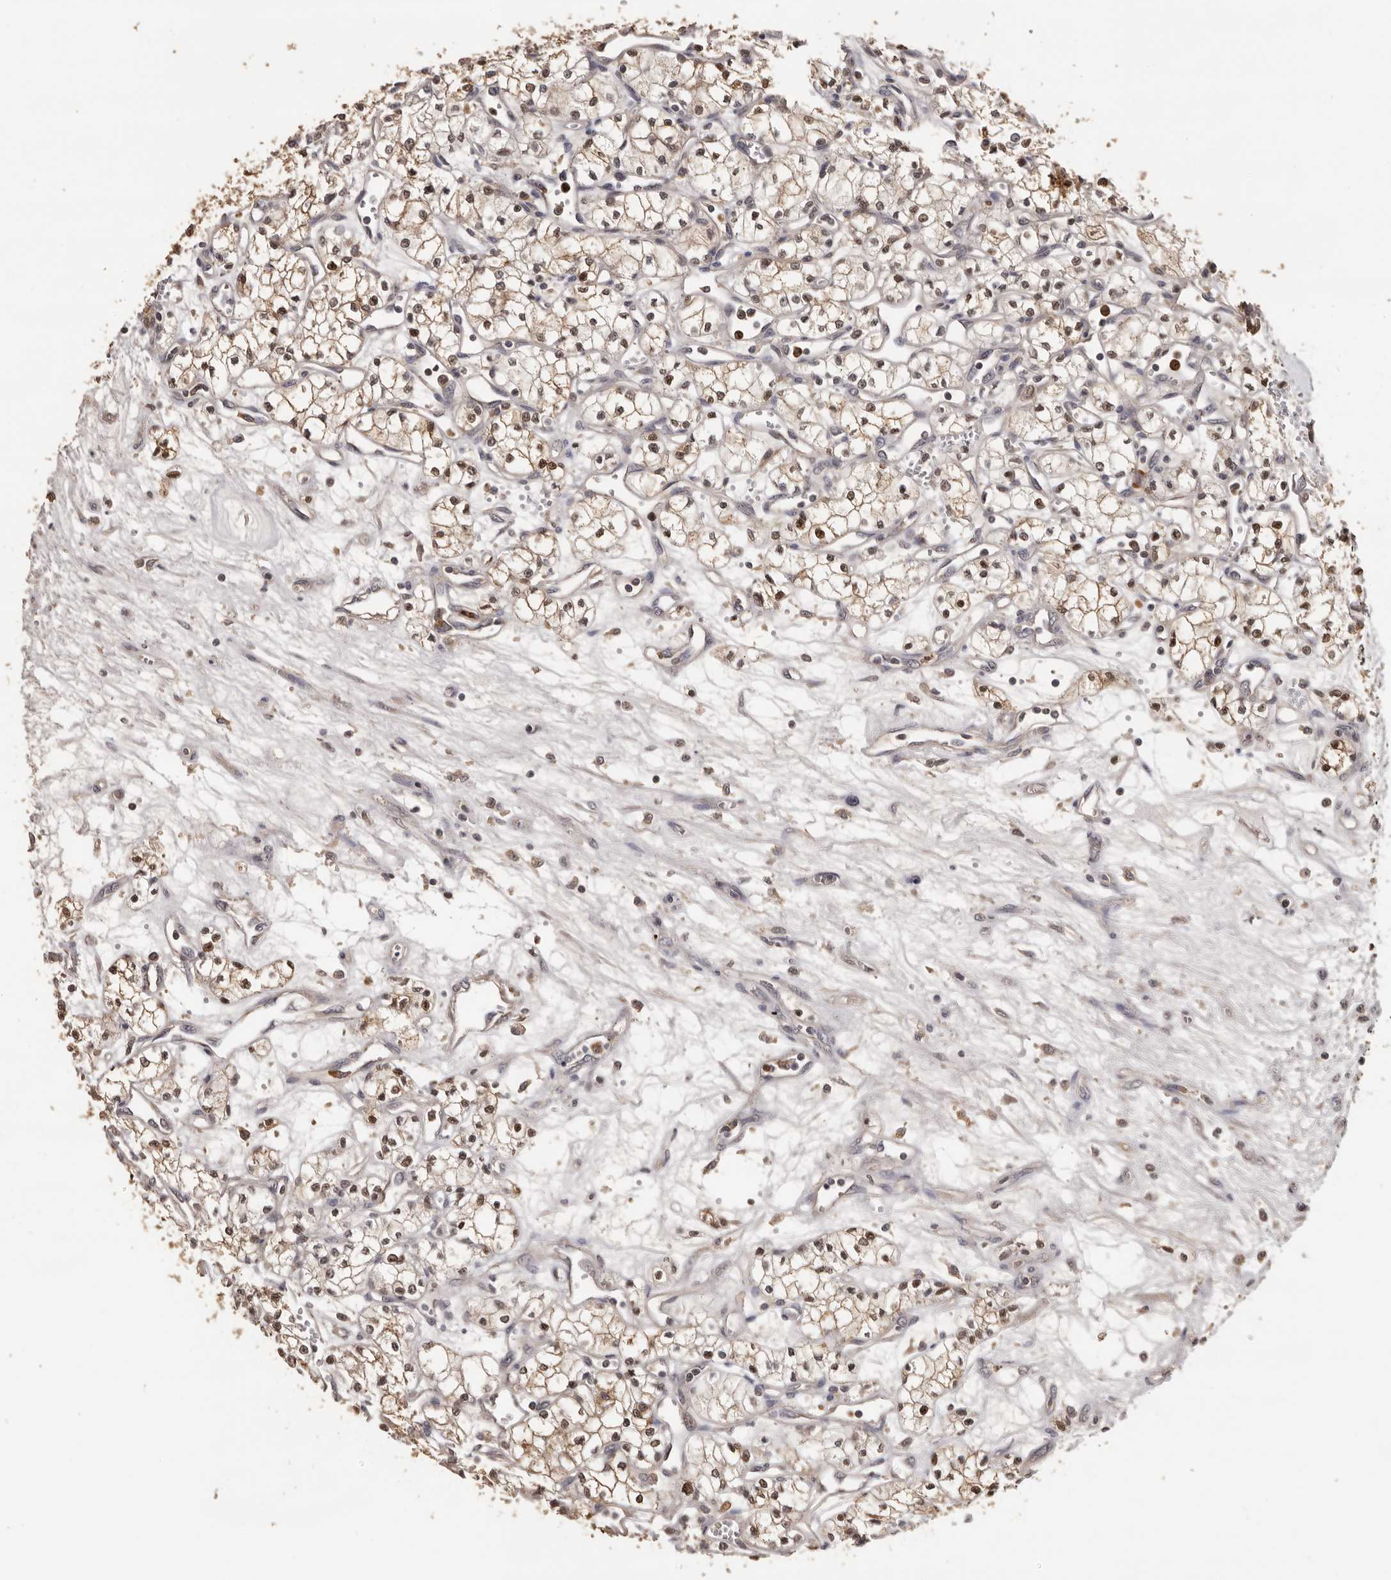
{"staining": {"intensity": "moderate", "quantity": ">75%", "location": "cytoplasmic/membranous,nuclear"}, "tissue": "renal cancer", "cell_type": "Tumor cells", "image_type": "cancer", "snomed": [{"axis": "morphology", "description": "Adenocarcinoma, NOS"}, {"axis": "topography", "description": "Kidney"}], "caption": "A brown stain highlights moderate cytoplasmic/membranous and nuclear staining of a protein in renal cancer (adenocarcinoma) tumor cells.", "gene": "KIF2B", "patient": {"sex": "male", "age": 59}}